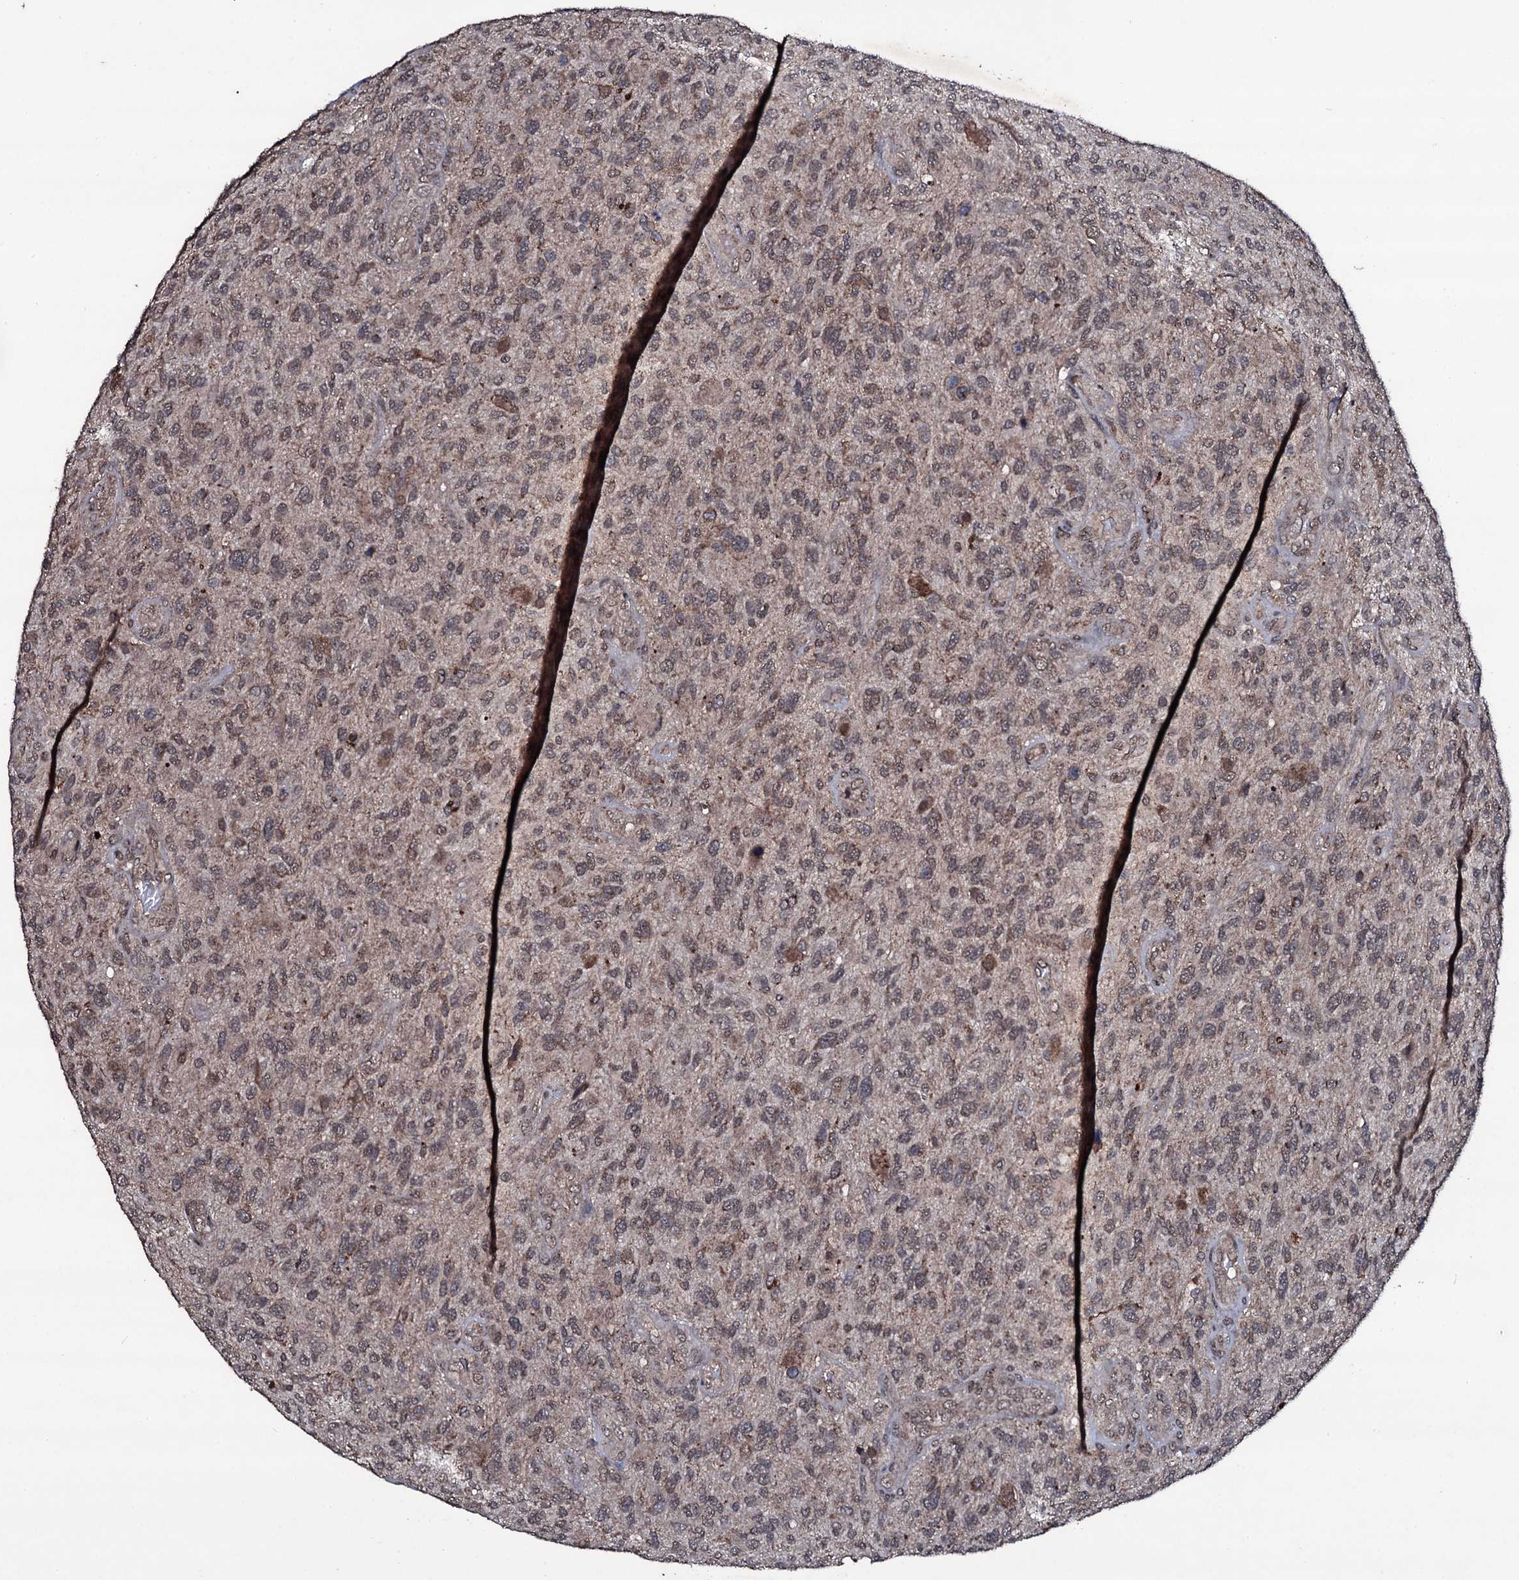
{"staining": {"intensity": "negative", "quantity": "none", "location": "none"}, "tissue": "glioma", "cell_type": "Tumor cells", "image_type": "cancer", "snomed": [{"axis": "morphology", "description": "Glioma, malignant, High grade"}, {"axis": "topography", "description": "Brain"}], "caption": "The immunohistochemistry micrograph has no significant positivity in tumor cells of glioma tissue. (Immunohistochemistry, brightfield microscopy, high magnification).", "gene": "MRPS31", "patient": {"sex": "male", "age": 47}}